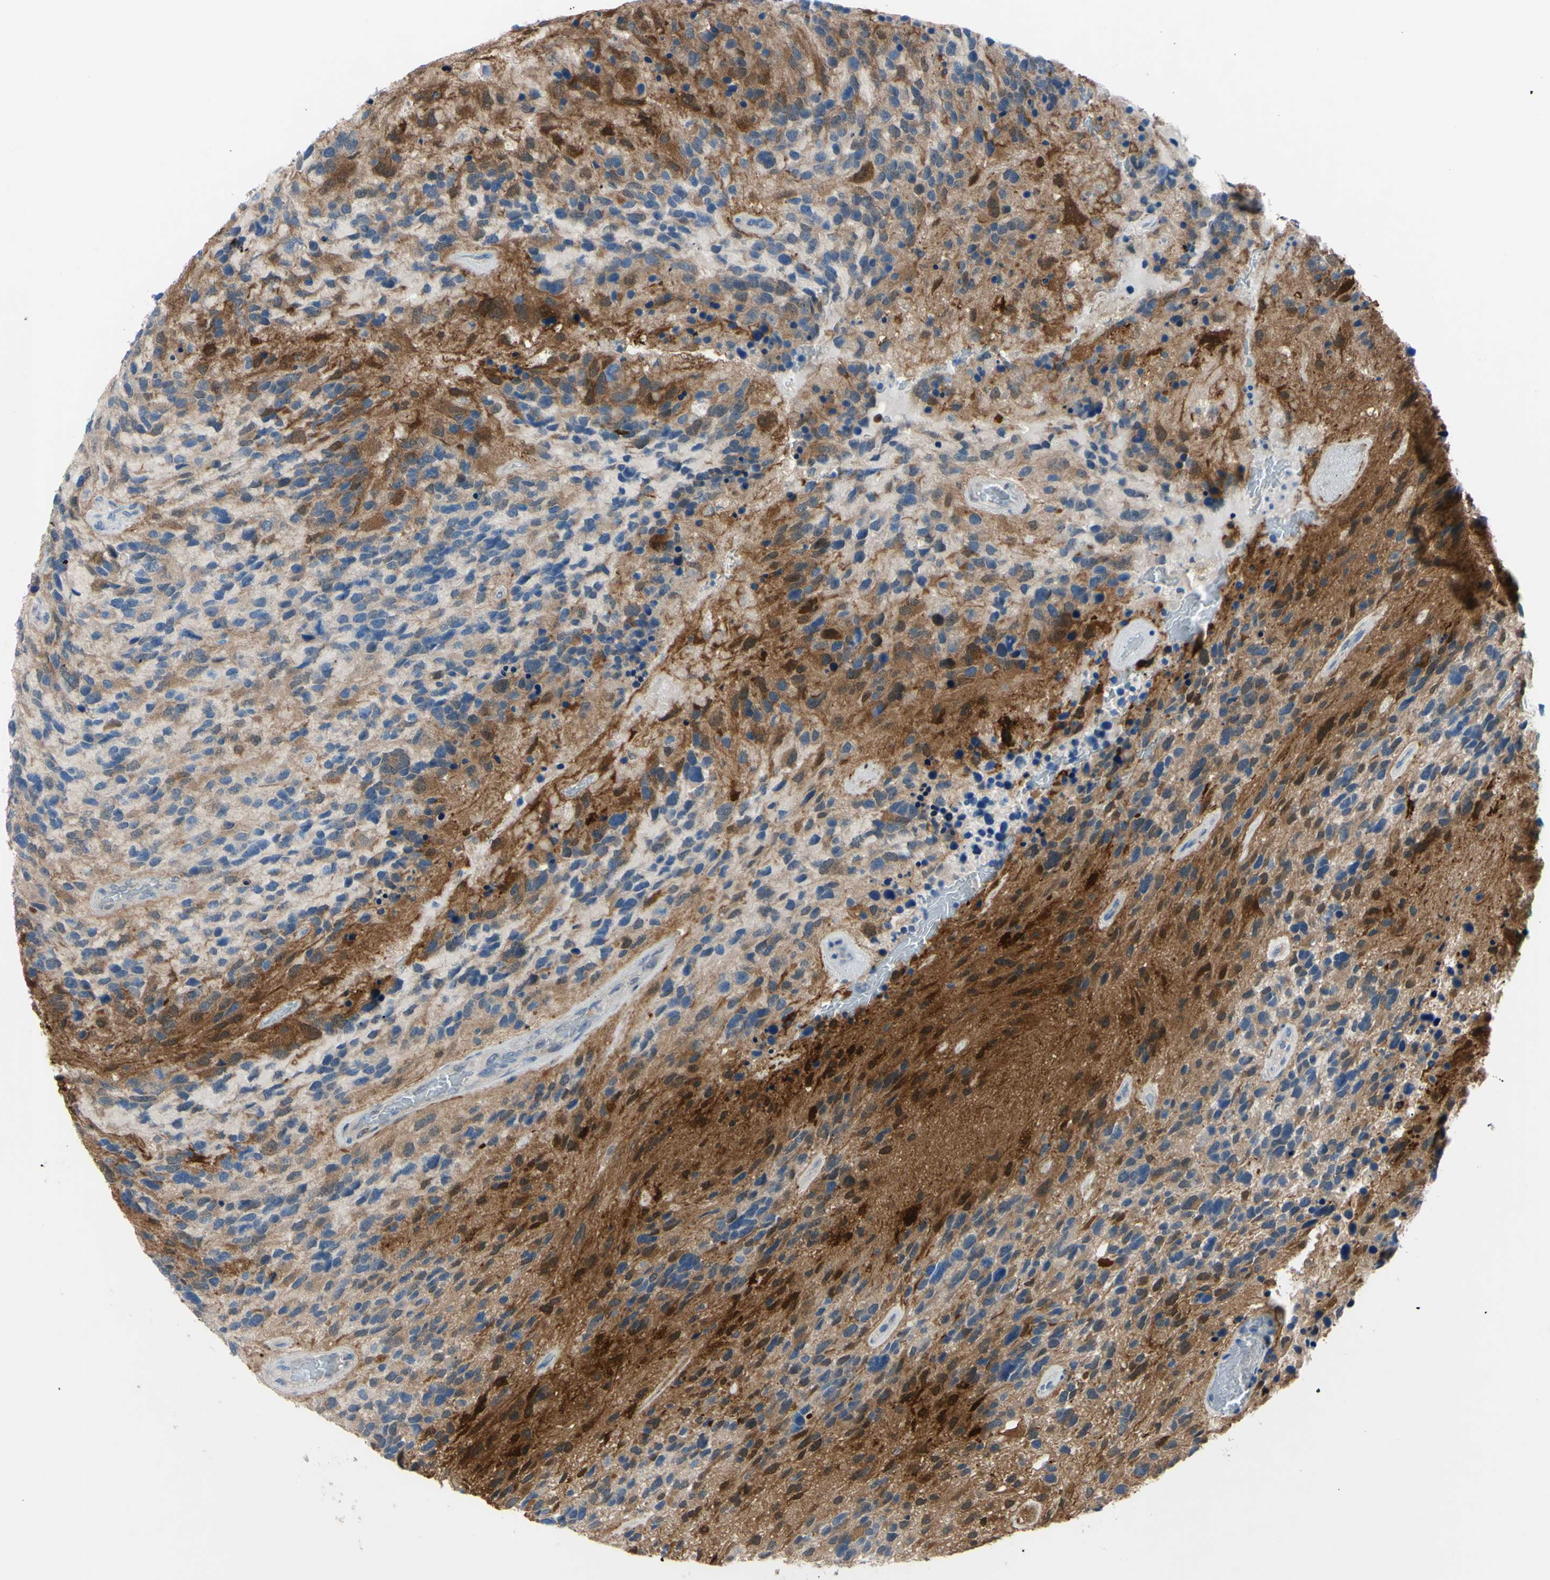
{"staining": {"intensity": "moderate", "quantity": "25%-75%", "location": "cytoplasmic/membranous"}, "tissue": "glioma", "cell_type": "Tumor cells", "image_type": "cancer", "snomed": [{"axis": "morphology", "description": "Glioma, malignant, High grade"}, {"axis": "topography", "description": "Brain"}], "caption": "Glioma tissue demonstrates moderate cytoplasmic/membranous staining in about 25%-75% of tumor cells The staining was performed using DAB, with brown indicating positive protein expression. Nuclei are stained blue with hematoxylin.", "gene": "NOL3", "patient": {"sex": "female", "age": 58}}